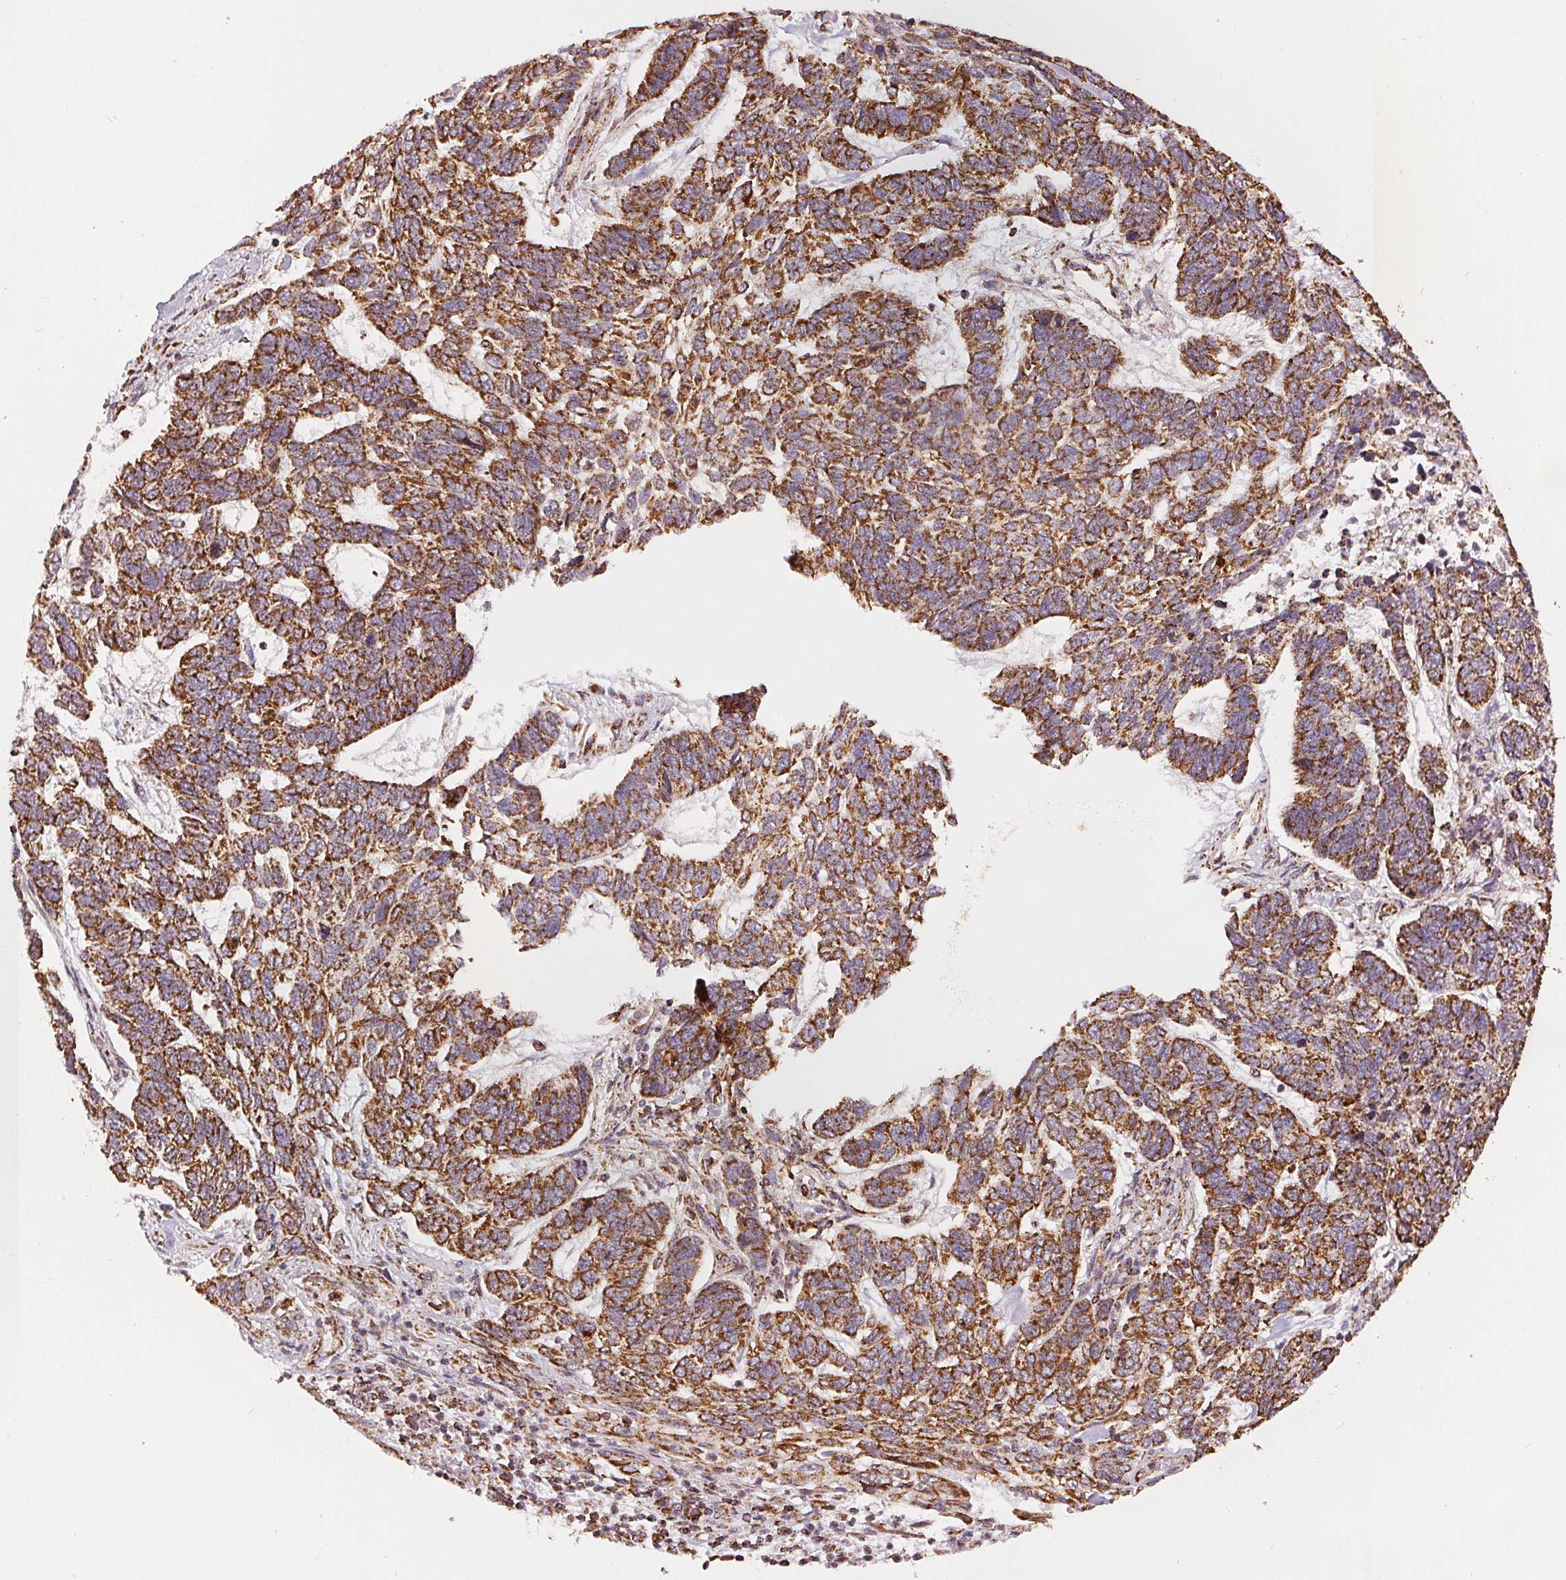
{"staining": {"intensity": "moderate", "quantity": ">75%", "location": "cytoplasmic/membranous"}, "tissue": "skin cancer", "cell_type": "Tumor cells", "image_type": "cancer", "snomed": [{"axis": "morphology", "description": "Basal cell carcinoma"}, {"axis": "topography", "description": "Skin"}], "caption": "Immunohistochemistry (IHC) image of neoplastic tissue: skin cancer stained using immunohistochemistry shows medium levels of moderate protein expression localized specifically in the cytoplasmic/membranous of tumor cells, appearing as a cytoplasmic/membranous brown color.", "gene": "SDHB", "patient": {"sex": "female", "age": 65}}